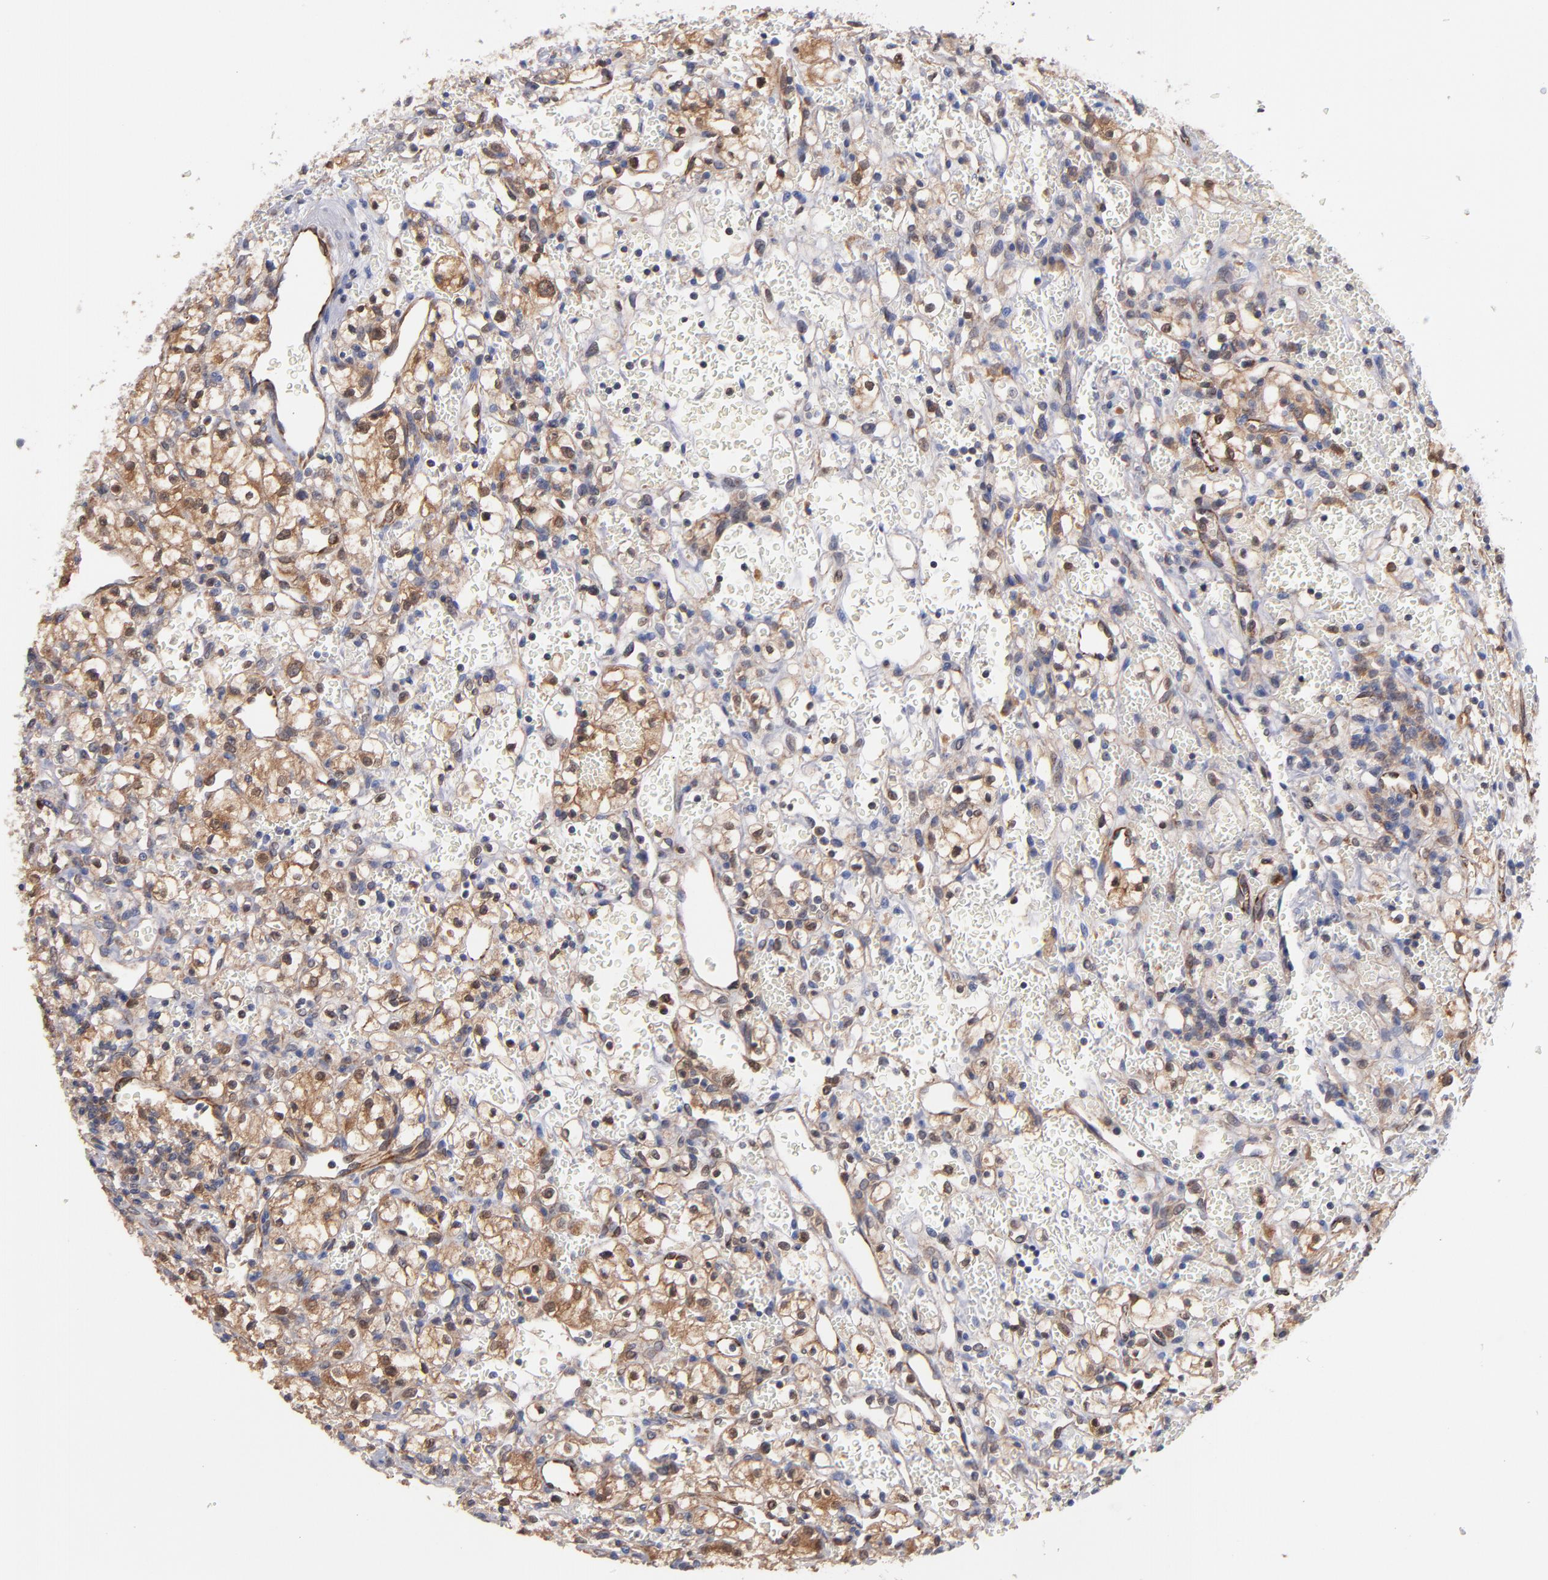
{"staining": {"intensity": "moderate", "quantity": ">75%", "location": "cytoplasmic/membranous"}, "tissue": "renal cancer", "cell_type": "Tumor cells", "image_type": "cancer", "snomed": [{"axis": "morphology", "description": "Adenocarcinoma, NOS"}, {"axis": "topography", "description": "Kidney"}], "caption": "A high-resolution micrograph shows immunohistochemistry (IHC) staining of renal cancer, which shows moderate cytoplasmic/membranous expression in about >75% of tumor cells.", "gene": "GMFG", "patient": {"sex": "female", "age": 62}}